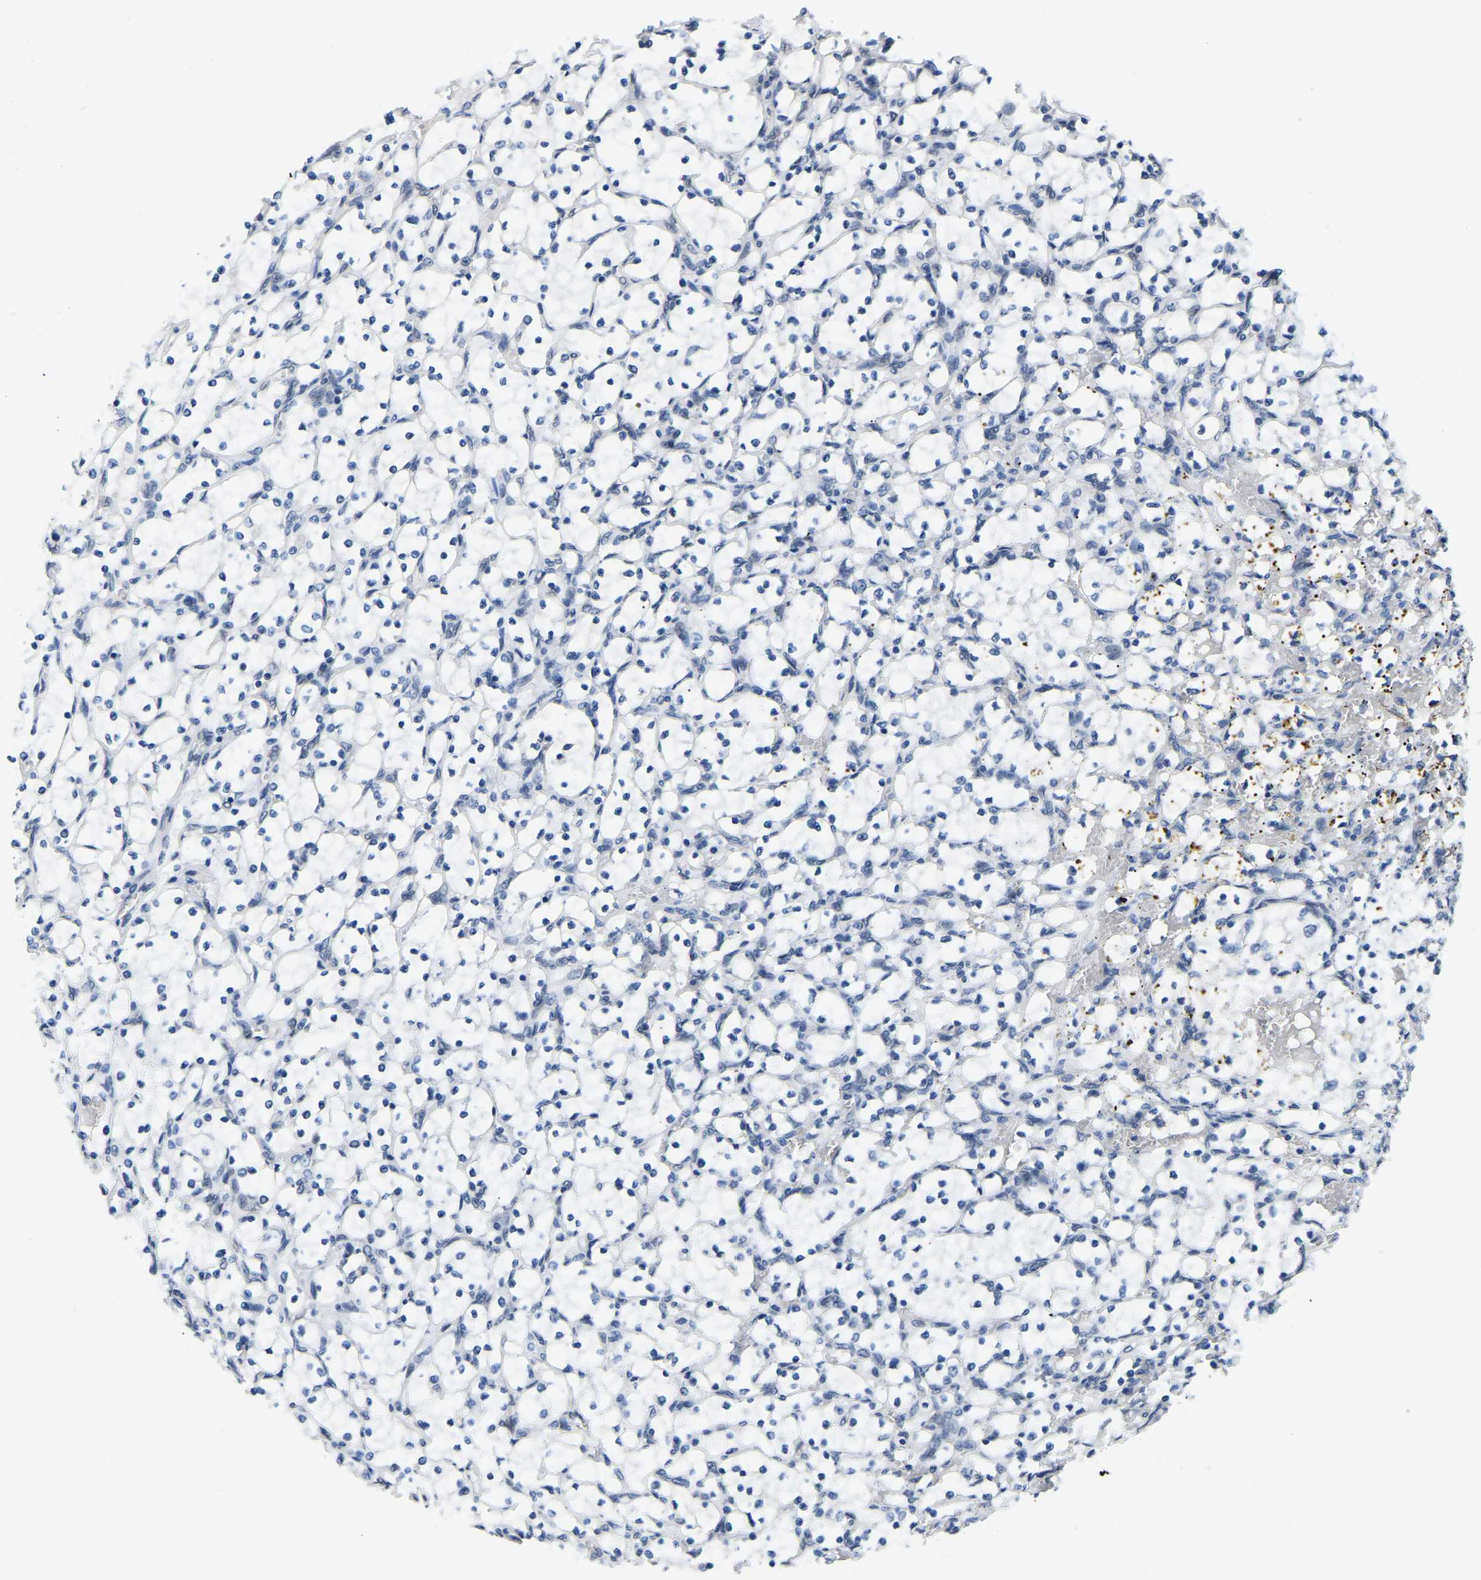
{"staining": {"intensity": "negative", "quantity": "none", "location": "none"}, "tissue": "renal cancer", "cell_type": "Tumor cells", "image_type": "cancer", "snomed": [{"axis": "morphology", "description": "Adenocarcinoma, NOS"}, {"axis": "topography", "description": "Kidney"}], "caption": "The micrograph demonstrates no significant expression in tumor cells of renal cancer (adenocarcinoma).", "gene": "RANBP2", "patient": {"sex": "female", "age": 69}}